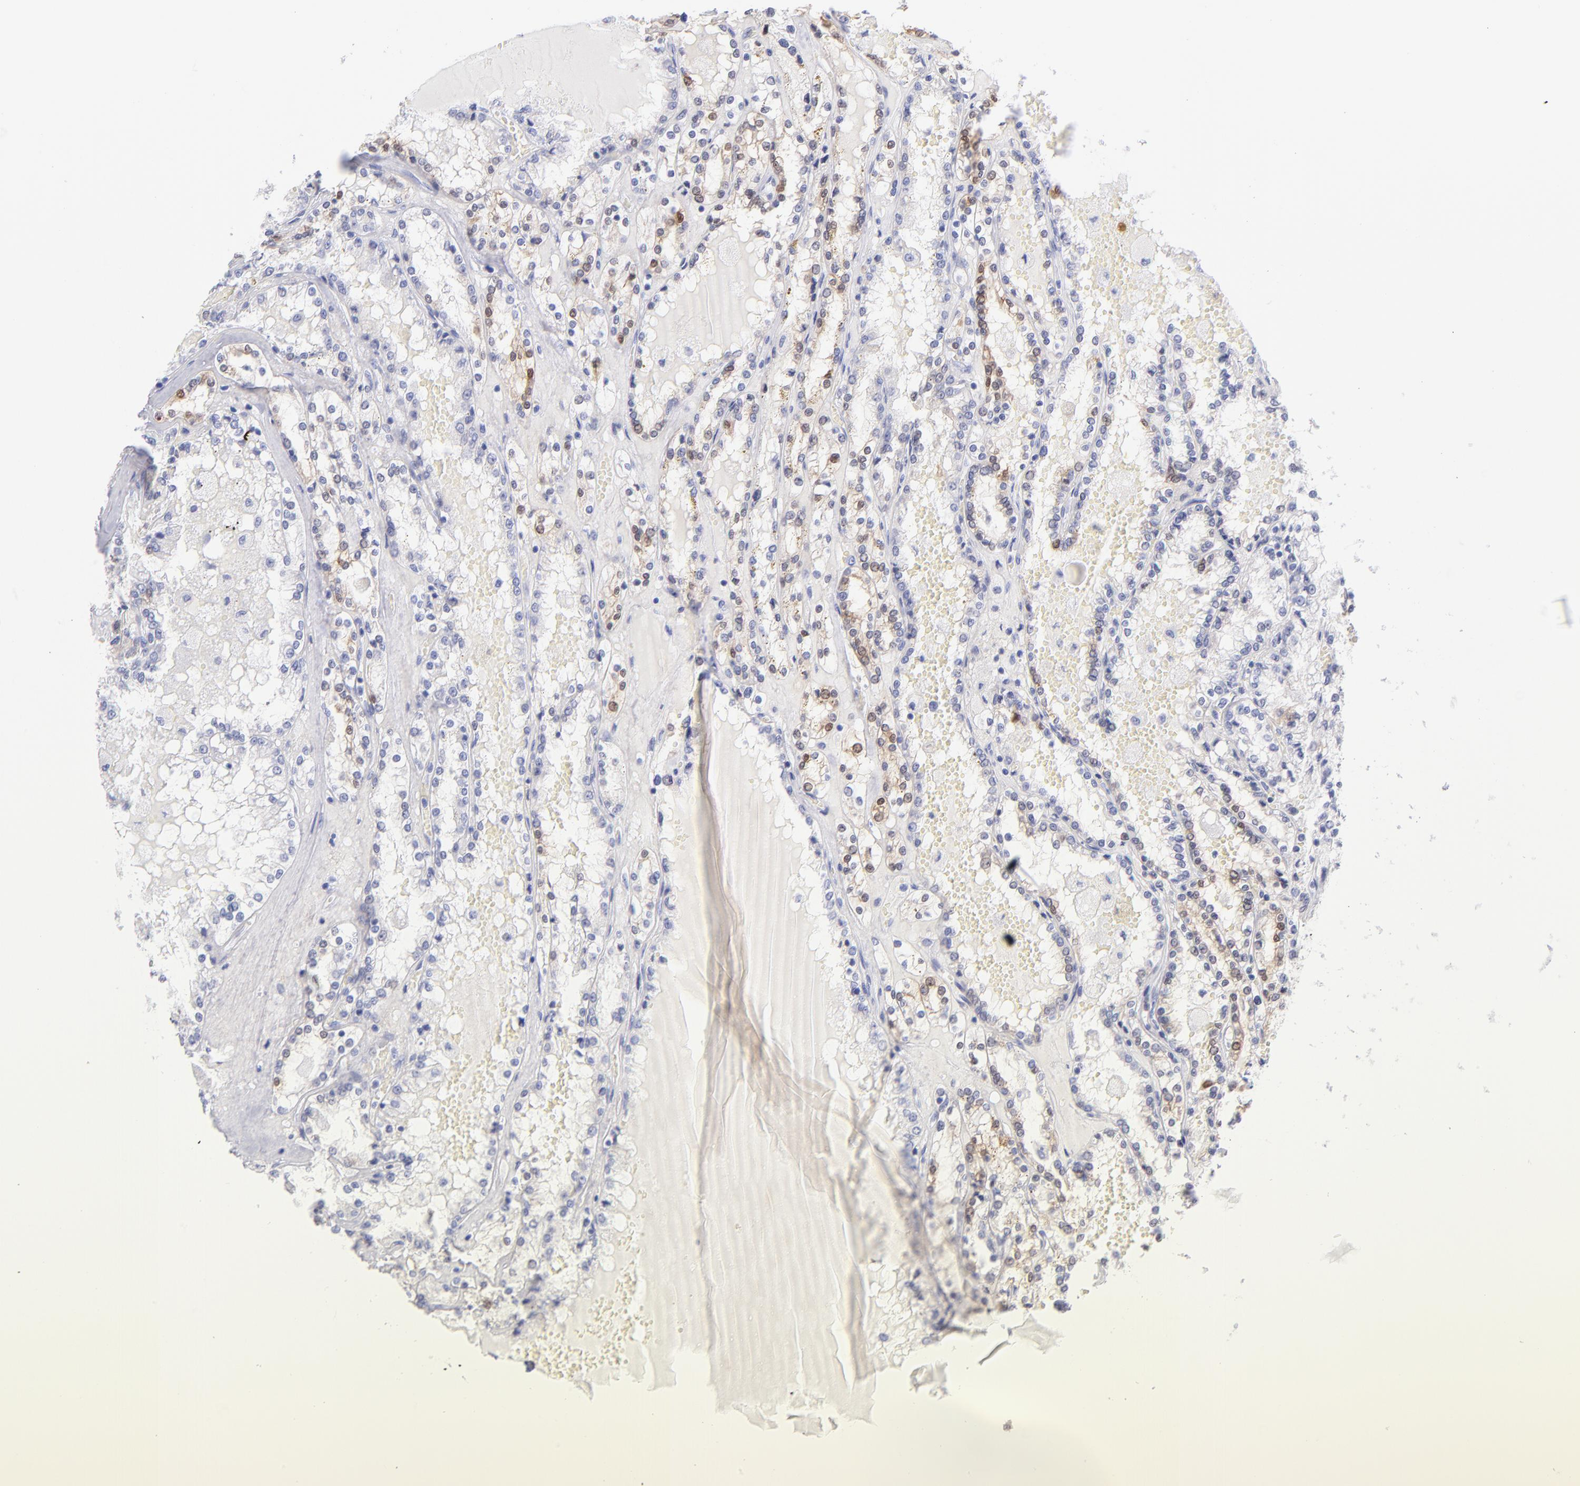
{"staining": {"intensity": "moderate", "quantity": "25%-75%", "location": "cytoplasmic/membranous,nuclear"}, "tissue": "renal cancer", "cell_type": "Tumor cells", "image_type": "cancer", "snomed": [{"axis": "morphology", "description": "Adenocarcinoma, NOS"}, {"axis": "topography", "description": "Kidney"}], "caption": "Moderate cytoplasmic/membranous and nuclear expression for a protein is seen in approximately 25%-75% of tumor cells of adenocarcinoma (renal) using immunohistochemistry.", "gene": "SCGN", "patient": {"sex": "female", "age": 56}}